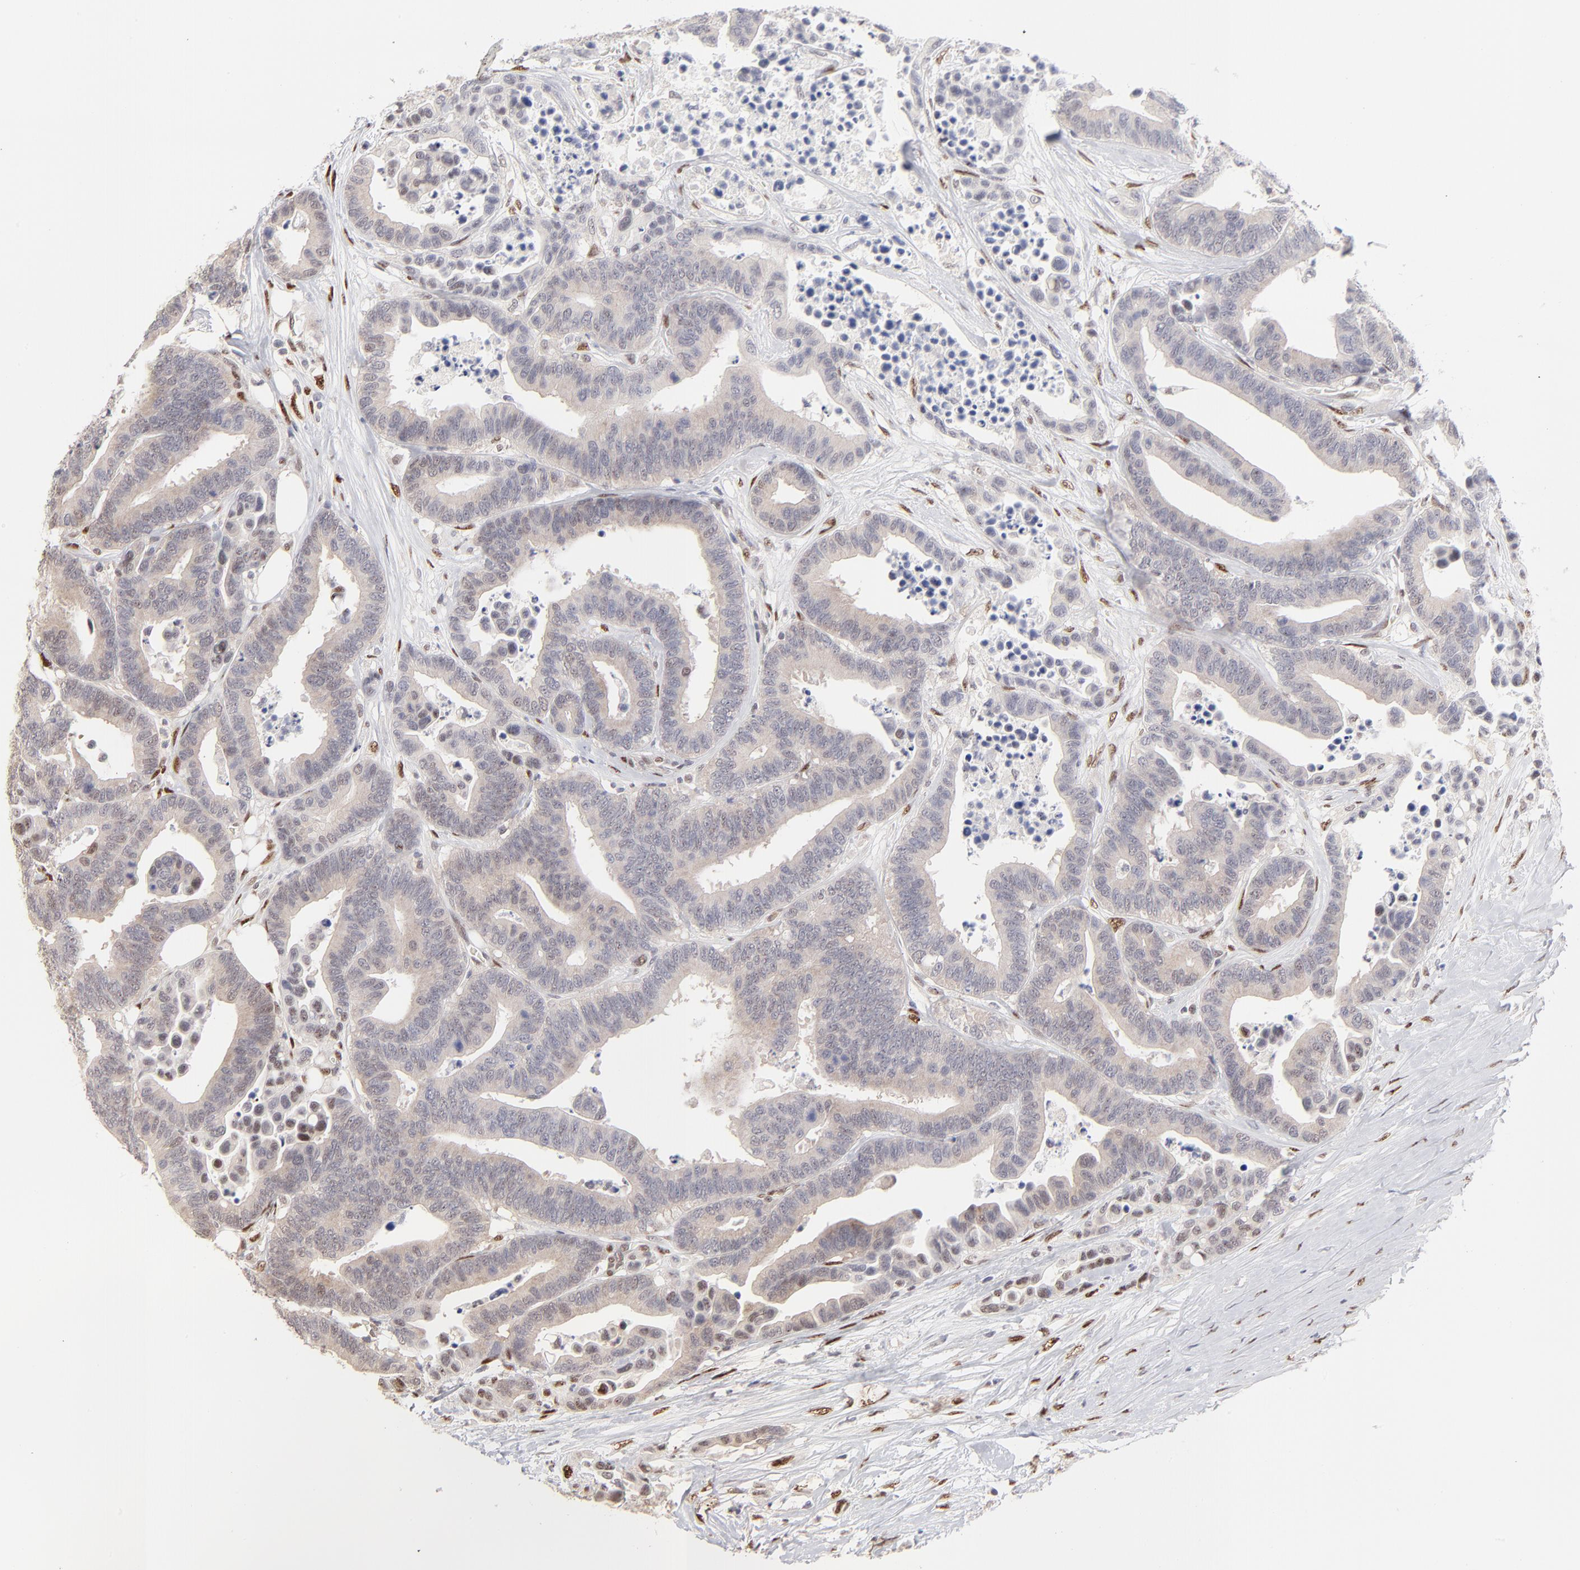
{"staining": {"intensity": "weak", "quantity": "<25%", "location": "nuclear"}, "tissue": "colorectal cancer", "cell_type": "Tumor cells", "image_type": "cancer", "snomed": [{"axis": "morphology", "description": "Adenocarcinoma, NOS"}, {"axis": "topography", "description": "Colon"}], "caption": "Immunohistochemistry of human colorectal cancer (adenocarcinoma) shows no positivity in tumor cells.", "gene": "STAT3", "patient": {"sex": "male", "age": 82}}